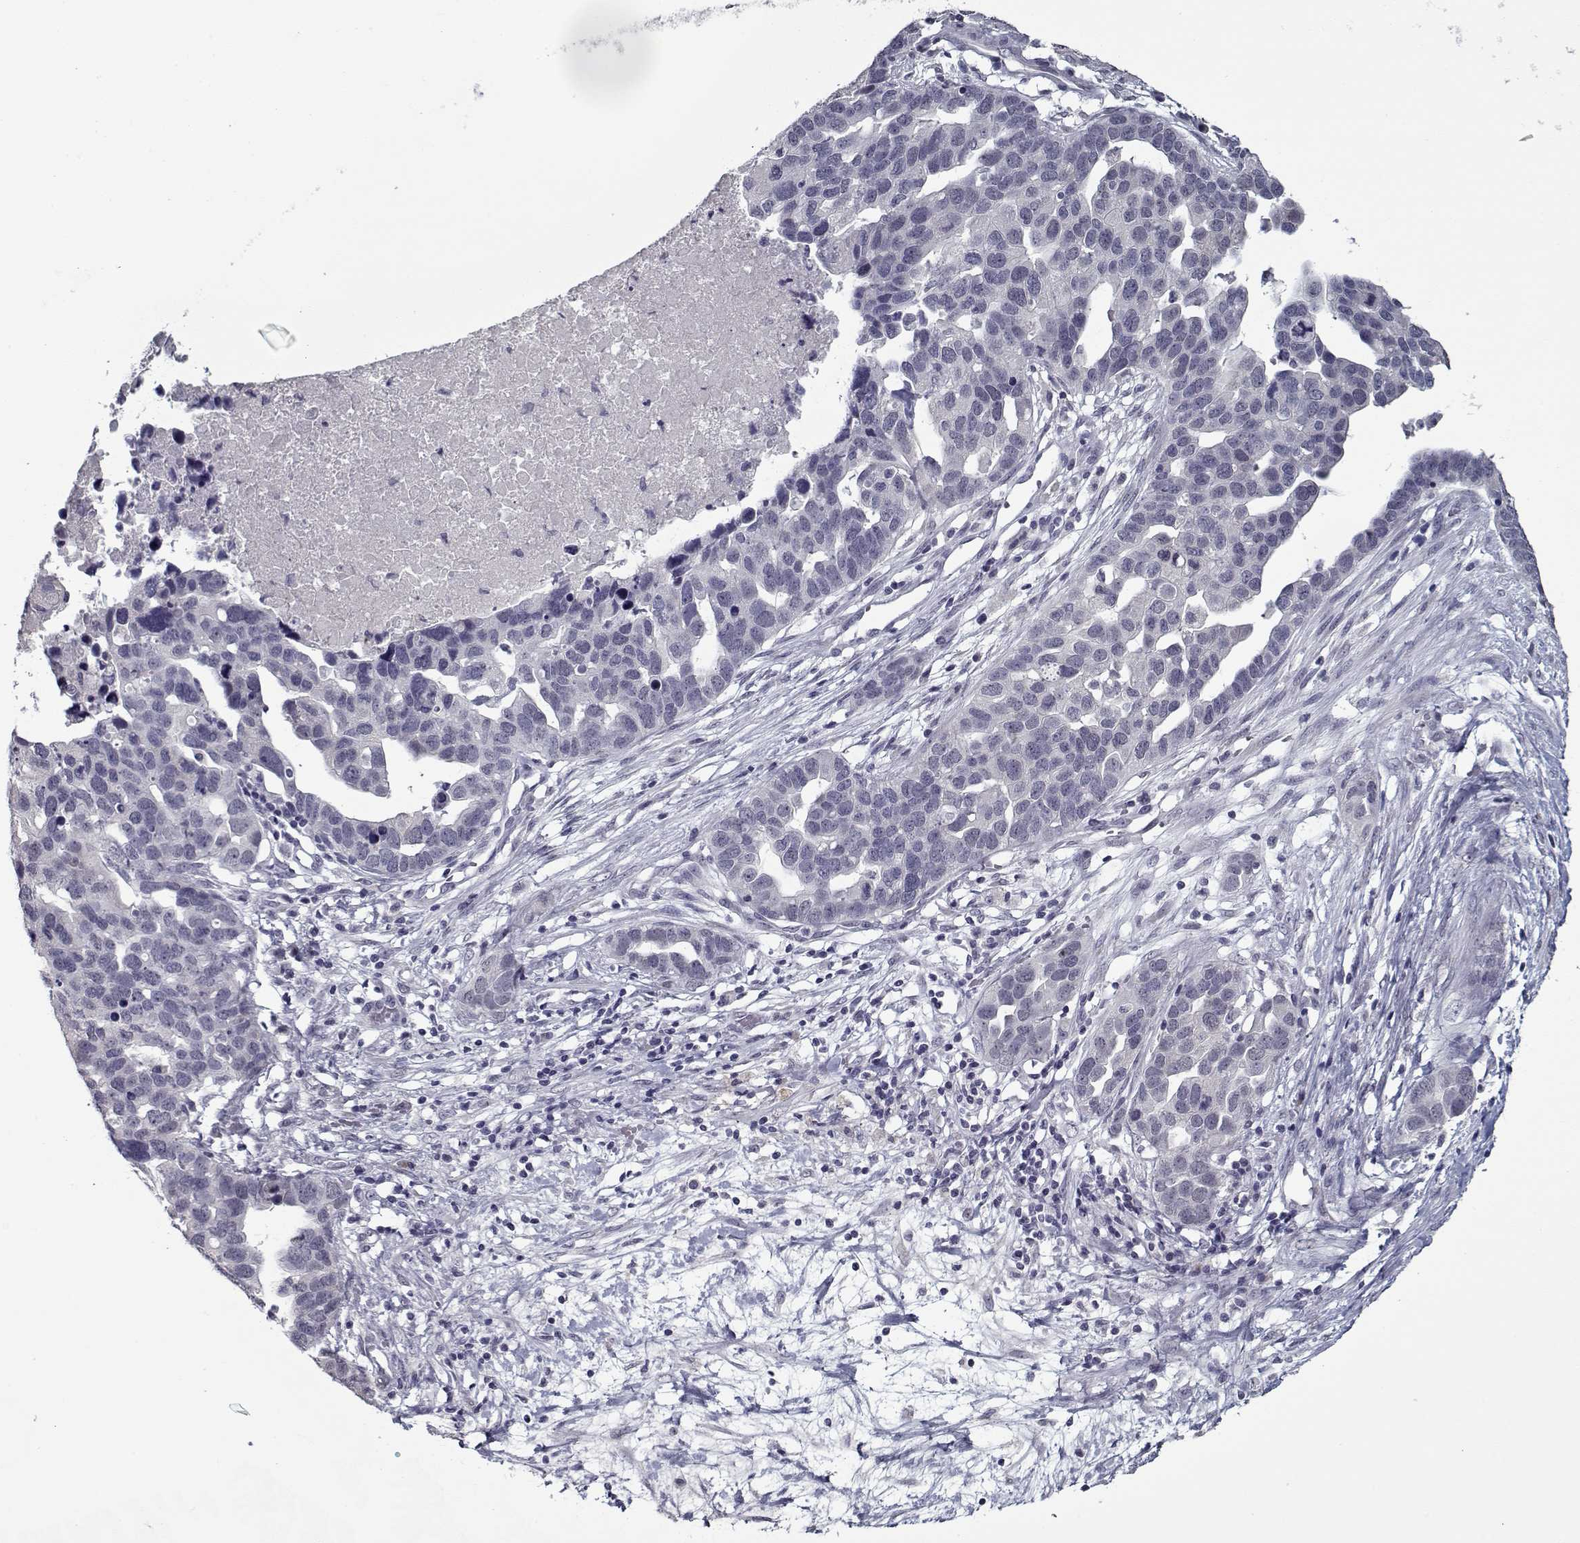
{"staining": {"intensity": "negative", "quantity": "none", "location": "none"}, "tissue": "ovarian cancer", "cell_type": "Tumor cells", "image_type": "cancer", "snomed": [{"axis": "morphology", "description": "Cystadenocarcinoma, serous, NOS"}, {"axis": "topography", "description": "Ovary"}], "caption": "Protein analysis of ovarian cancer (serous cystadenocarcinoma) displays no significant expression in tumor cells.", "gene": "SEC16B", "patient": {"sex": "female", "age": 54}}